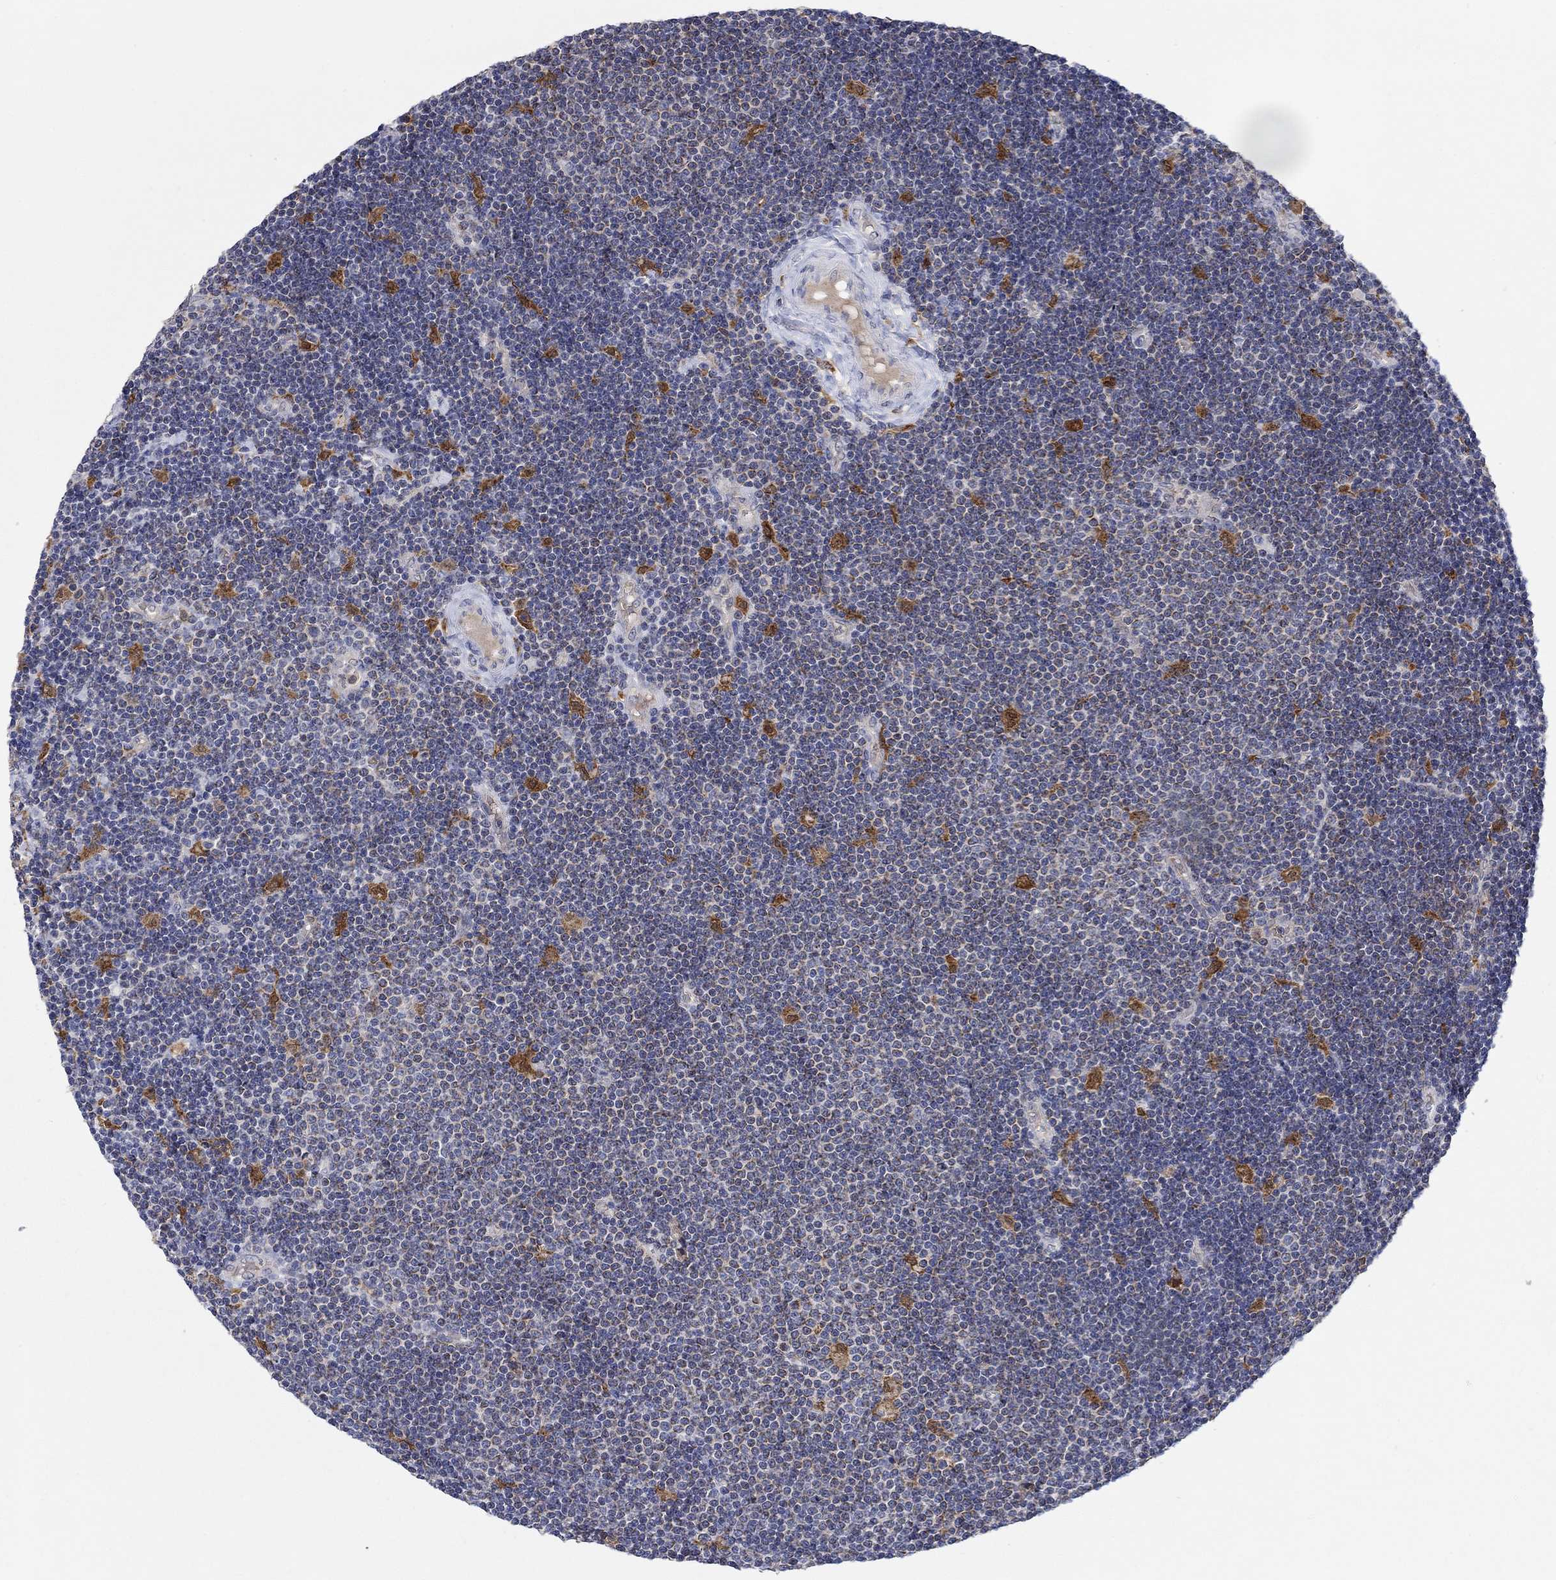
{"staining": {"intensity": "negative", "quantity": "none", "location": "none"}, "tissue": "lymphoma", "cell_type": "Tumor cells", "image_type": "cancer", "snomed": [{"axis": "morphology", "description": "Malignant lymphoma, non-Hodgkin's type, Low grade"}, {"axis": "topography", "description": "Brain"}], "caption": "The image reveals no staining of tumor cells in malignant lymphoma, non-Hodgkin's type (low-grade).", "gene": "MPP1", "patient": {"sex": "female", "age": 66}}